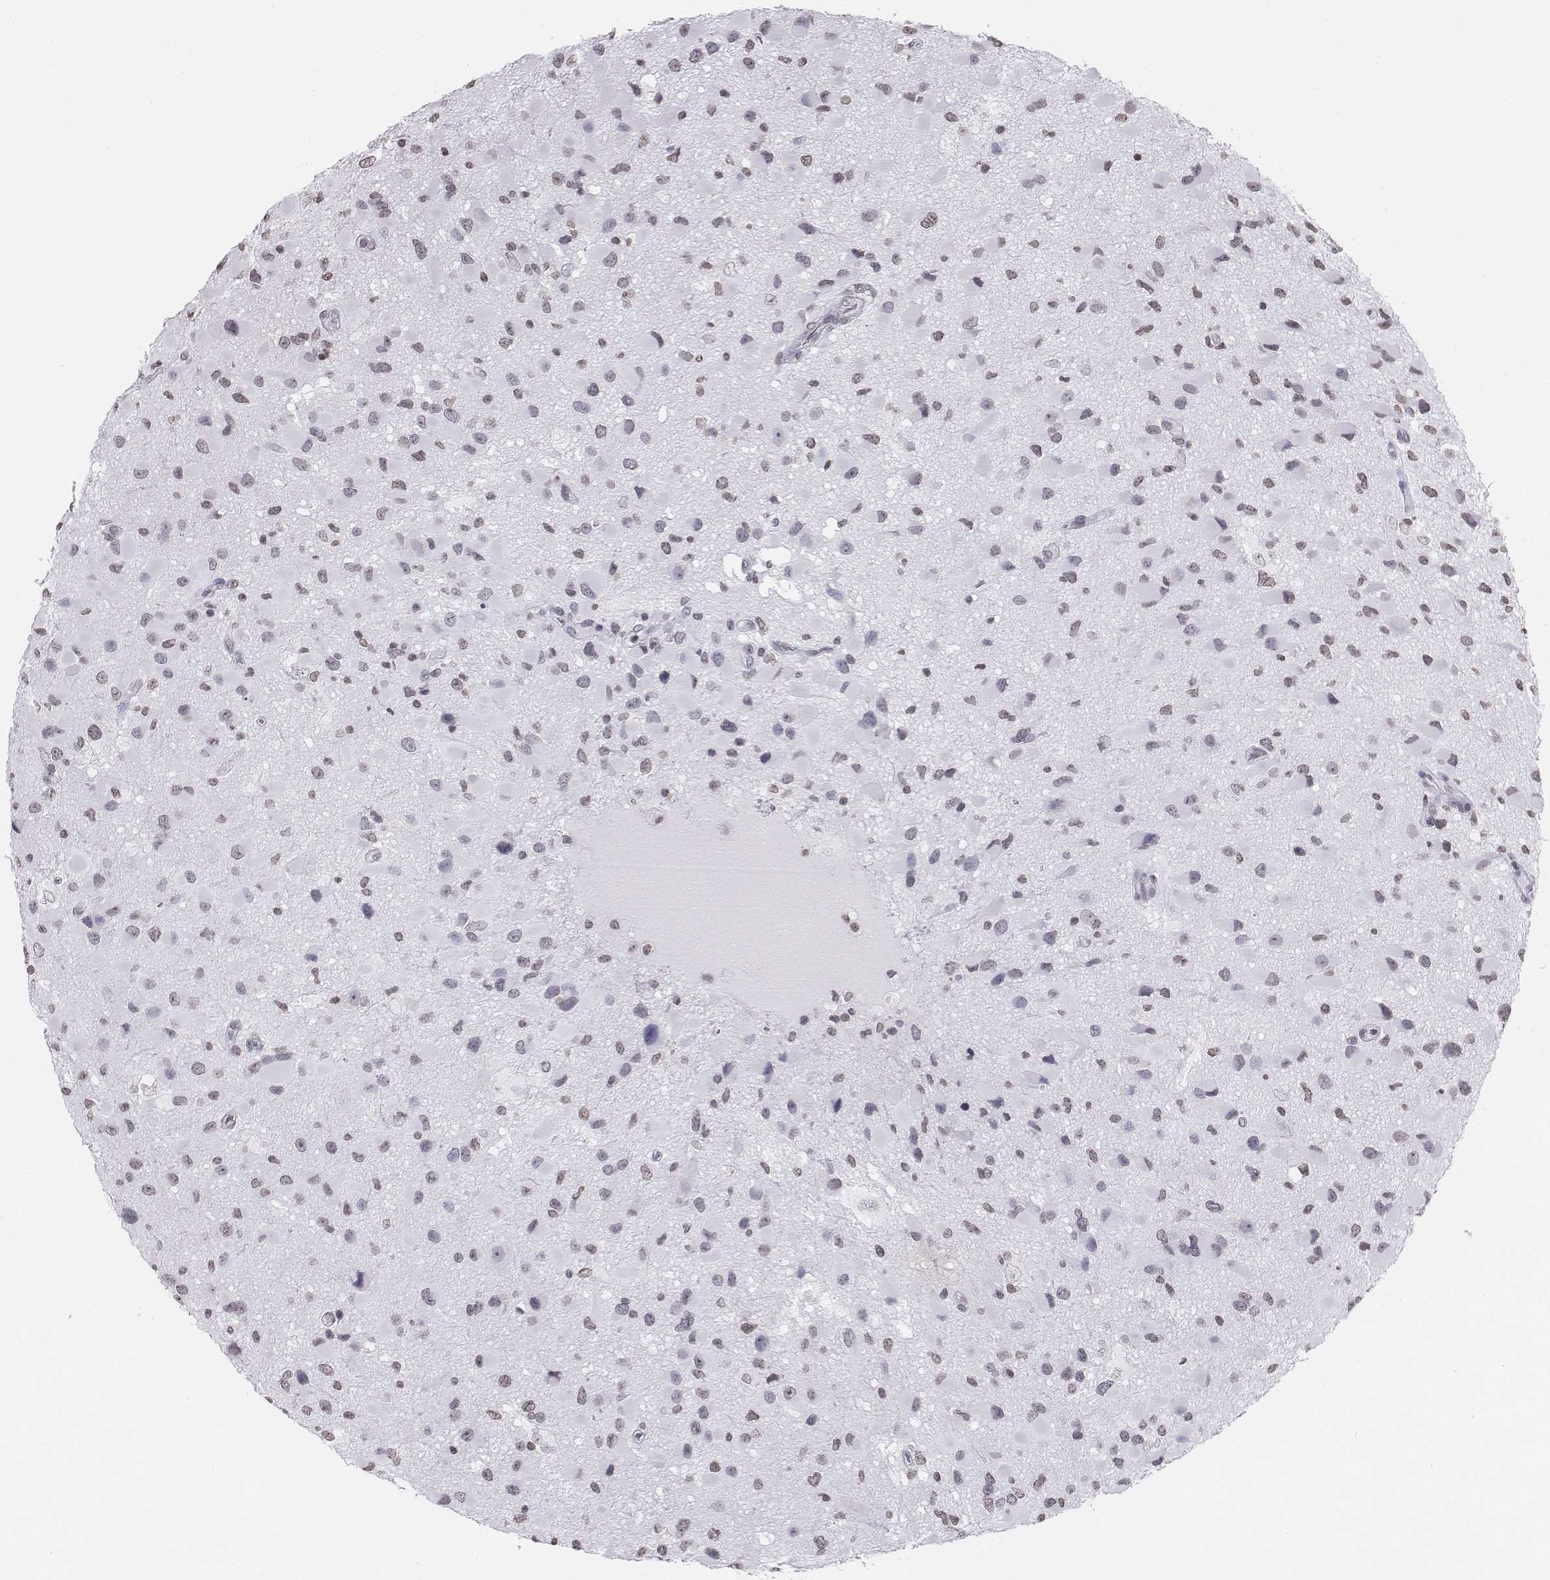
{"staining": {"intensity": "weak", "quantity": ">75%", "location": "nuclear"}, "tissue": "glioma", "cell_type": "Tumor cells", "image_type": "cancer", "snomed": [{"axis": "morphology", "description": "Glioma, malignant, Low grade"}, {"axis": "topography", "description": "Brain"}], "caption": "Malignant glioma (low-grade) stained with a brown dye reveals weak nuclear positive staining in about >75% of tumor cells.", "gene": "BARHL1", "patient": {"sex": "female", "age": 32}}